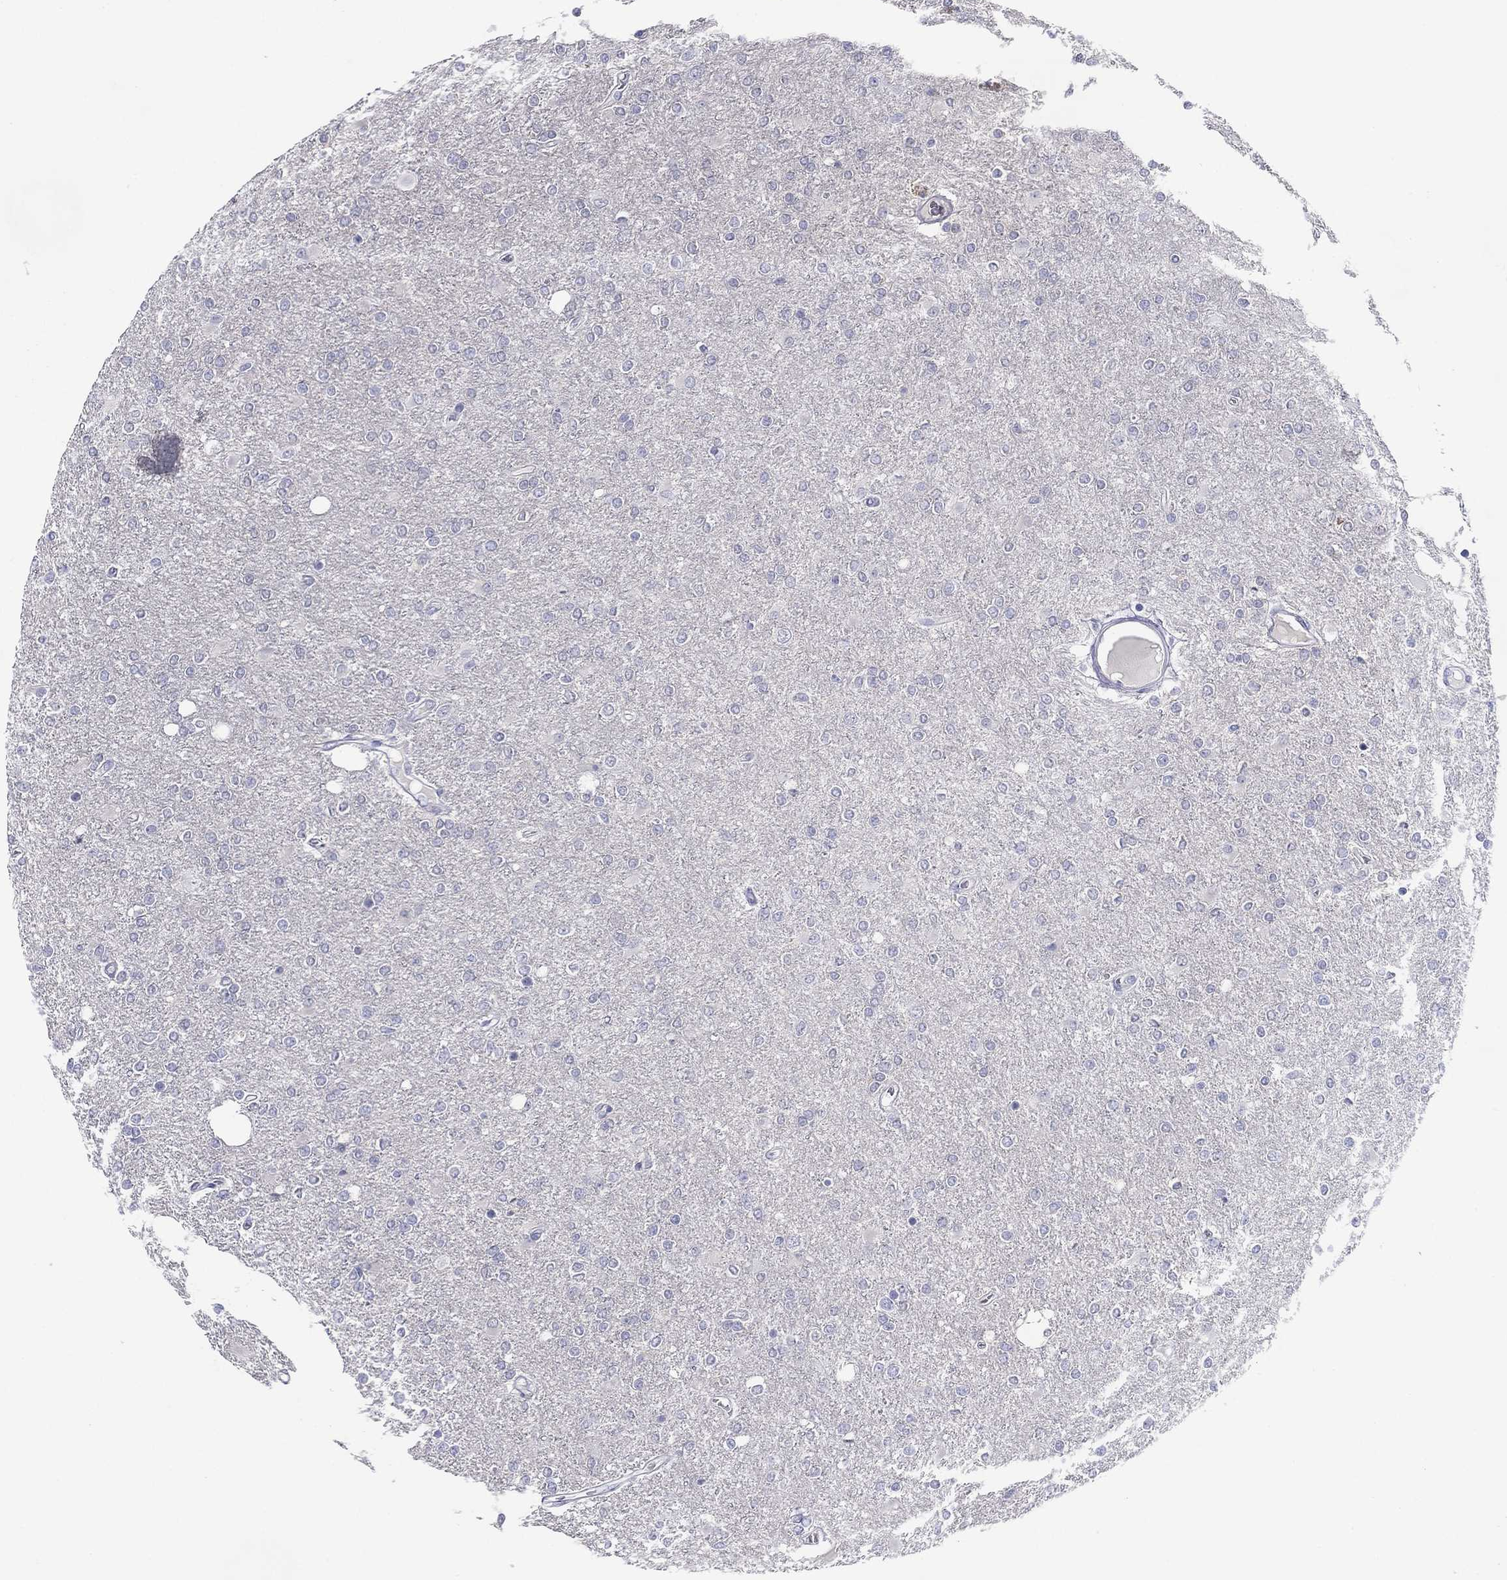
{"staining": {"intensity": "negative", "quantity": "none", "location": "none"}, "tissue": "glioma", "cell_type": "Tumor cells", "image_type": "cancer", "snomed": [{"axis": "morphology", "description": "Glioma, malignant, High grade"}, {"axis": "topography", "description": "Cerebral cortex"}], "caption": "Micrograph shows no protein staining in tumor cells of high-grade glioma (malignant) tissue.", "gene": "KIF2C", "patient": {"sex": "male", "age": 70}}